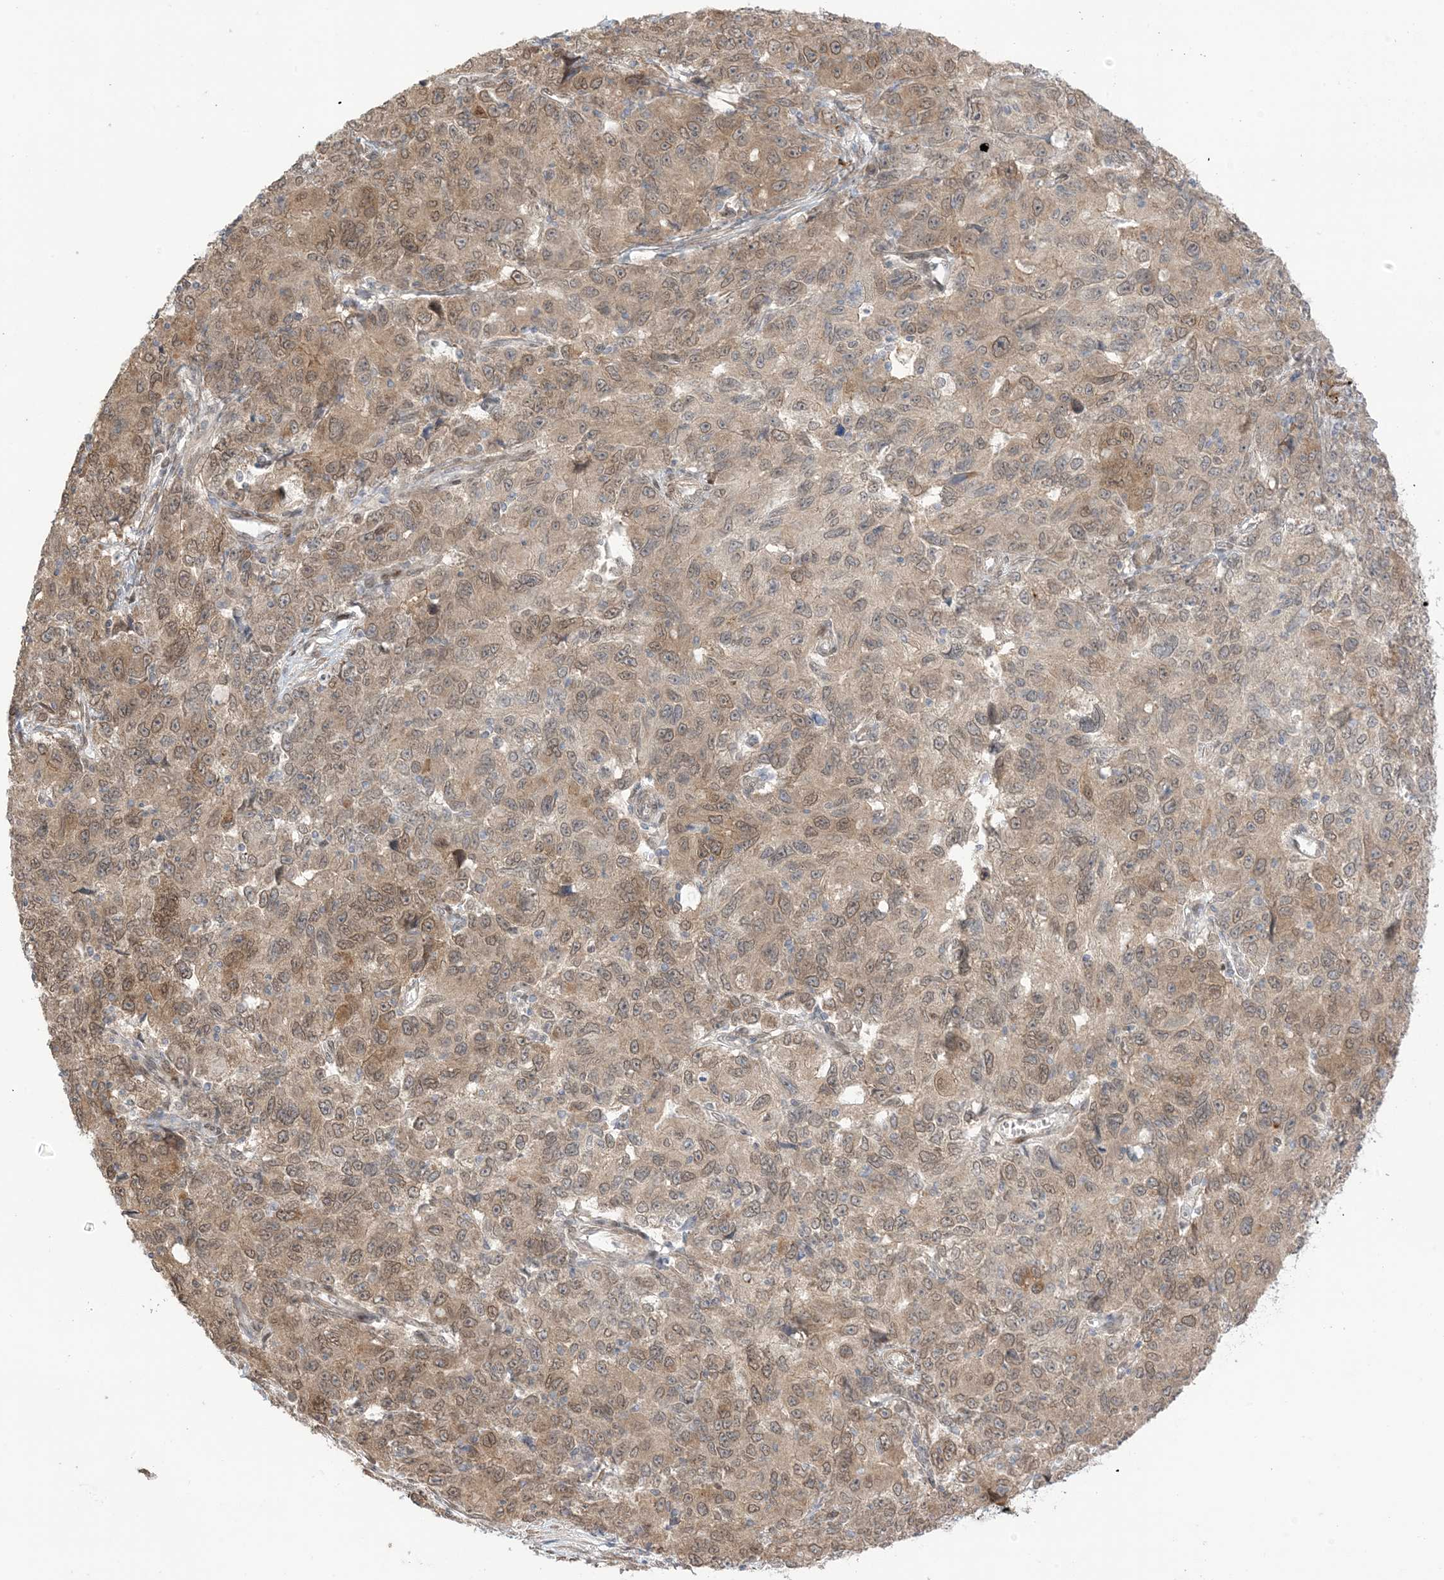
{"staining": {"intensity": "moderate", "quantity": ">75%", "location": "cytoplasmic/membranous,nuclear"}, "tissue": "ovarian cancer", "cell_type": "Tumor cells", "image_type": "cancer", "snomed": [{"axis": "morphology", "description": "Carcinoma, endometroid"}, {"axis": "topography", "description": "Ovary"}], "caption": "Protein staining displays moderate cytoplasmic/membranous and nuclear positivity in about >75% of tumor cells in endometroid carcinoma (ovarian).", "gene": "UBE2E2", "patient": {"sex": "female", "age": 42}}